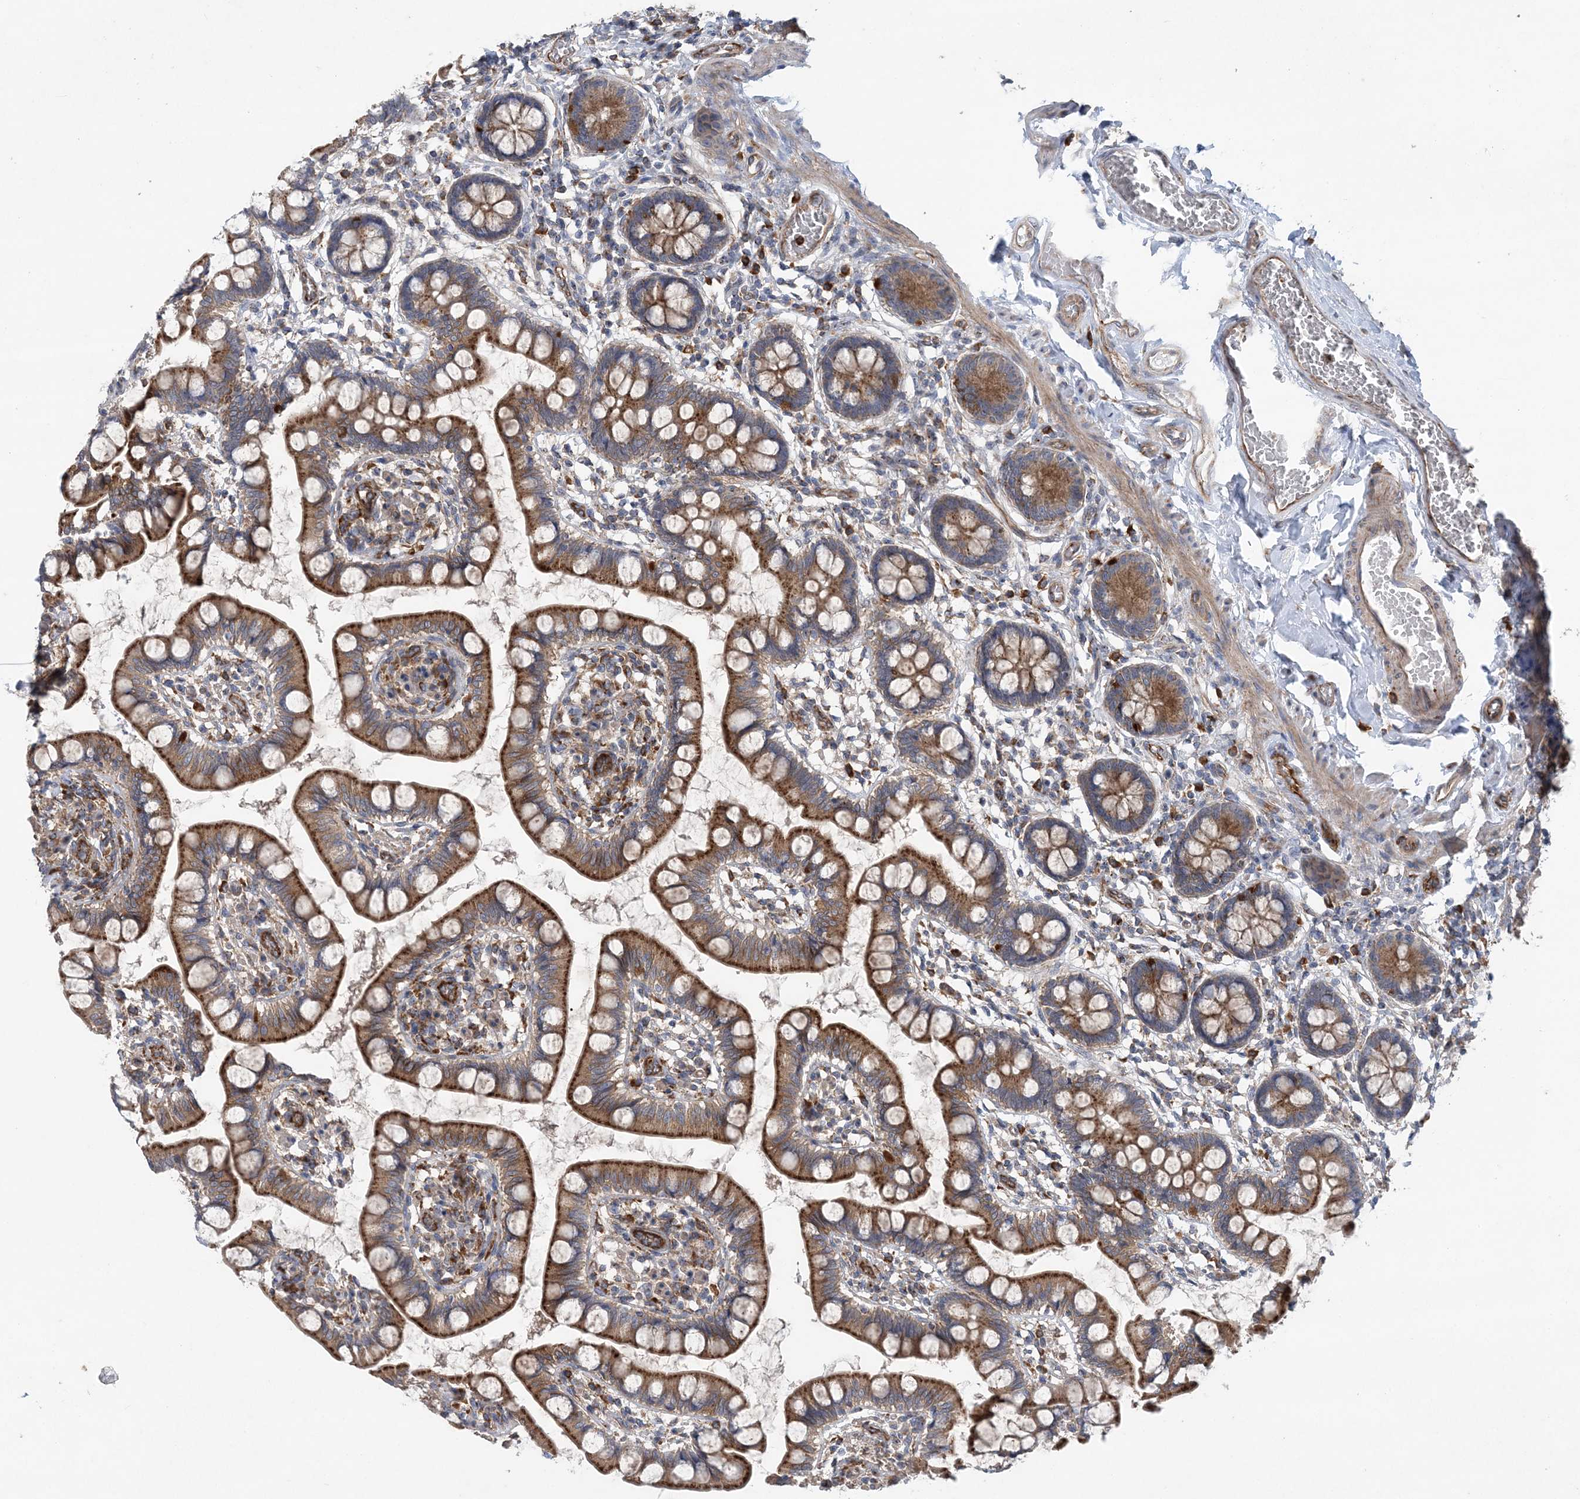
{"staining": {"intensity": "strong", "quantity": ">75%", "location": "cytoplasmic/membranous"}, "tissue": "small intestine", "cell_type": "Glandular cells", "image_type": "normal", "snomed": [{"axis": "morphology", "description": "Normal tissue, NOS"}, {"axis": "topography", "description": "Small intestine"}], "caption": "High-magnification brightfield microscopy of normal small intestine stained with DAB (brown) and counterstained with hematoxylin (blue). glandular cells exhibit strong cytoplasmic/membranous staining is seen in about>75% of cells.", "gene": "PTTG1IP", "patient": {"sex": "male", "age": 52}}